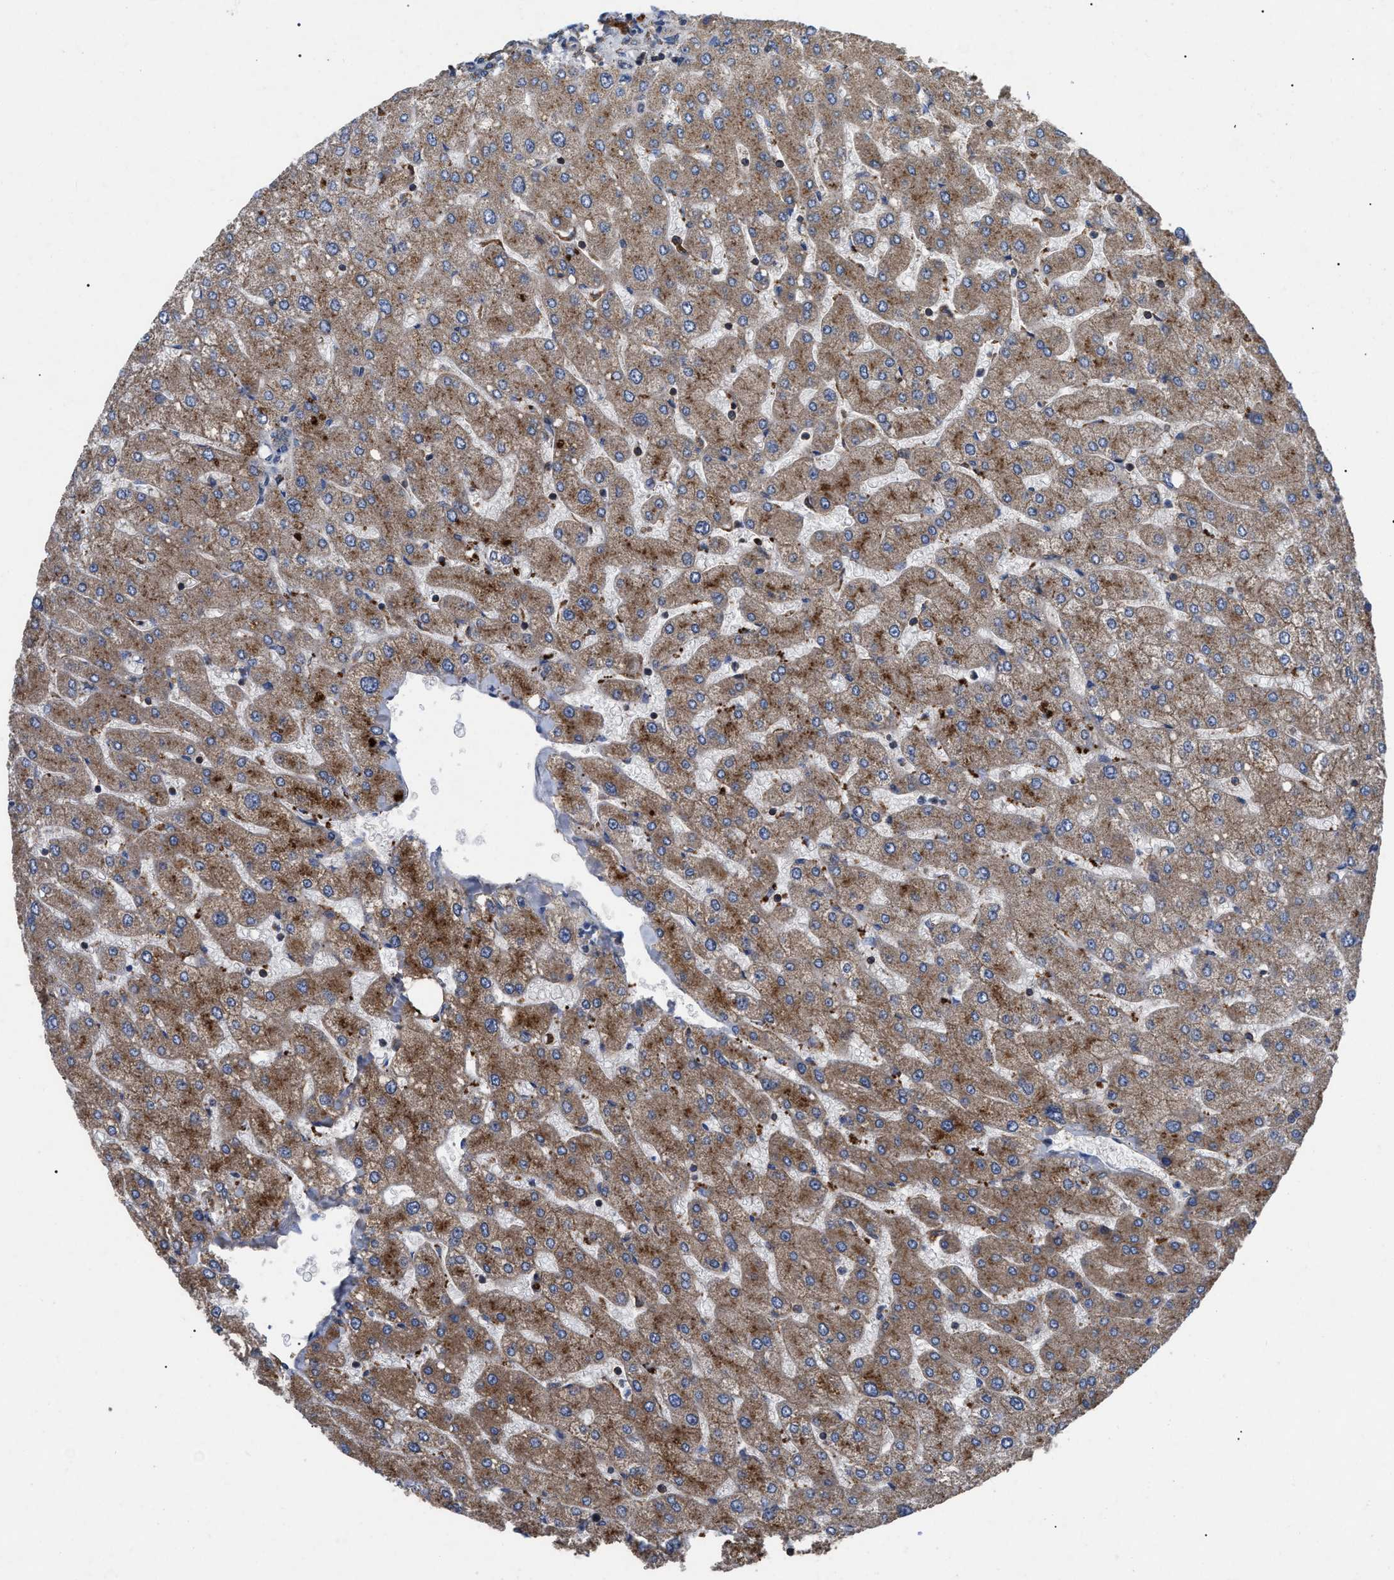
{"staining": {"intensity": "negative", "quantity": "none", "location": "none"}, "tissue": "liver", "cell_type": "Cholangiocytes", "image_type": "normal", "snomed": [{"axis": "morphology", "description": "Normal tissue, NOS"}, {"axis": "topography", "description": "Liver"}], "caption": "An immunohistochemistry (IHC) image of benign liver is shown. There is no staining in cholangiocytes of liver.", "gene": "FAM171A2", "patient": {"sex": "male", "age": 55}}